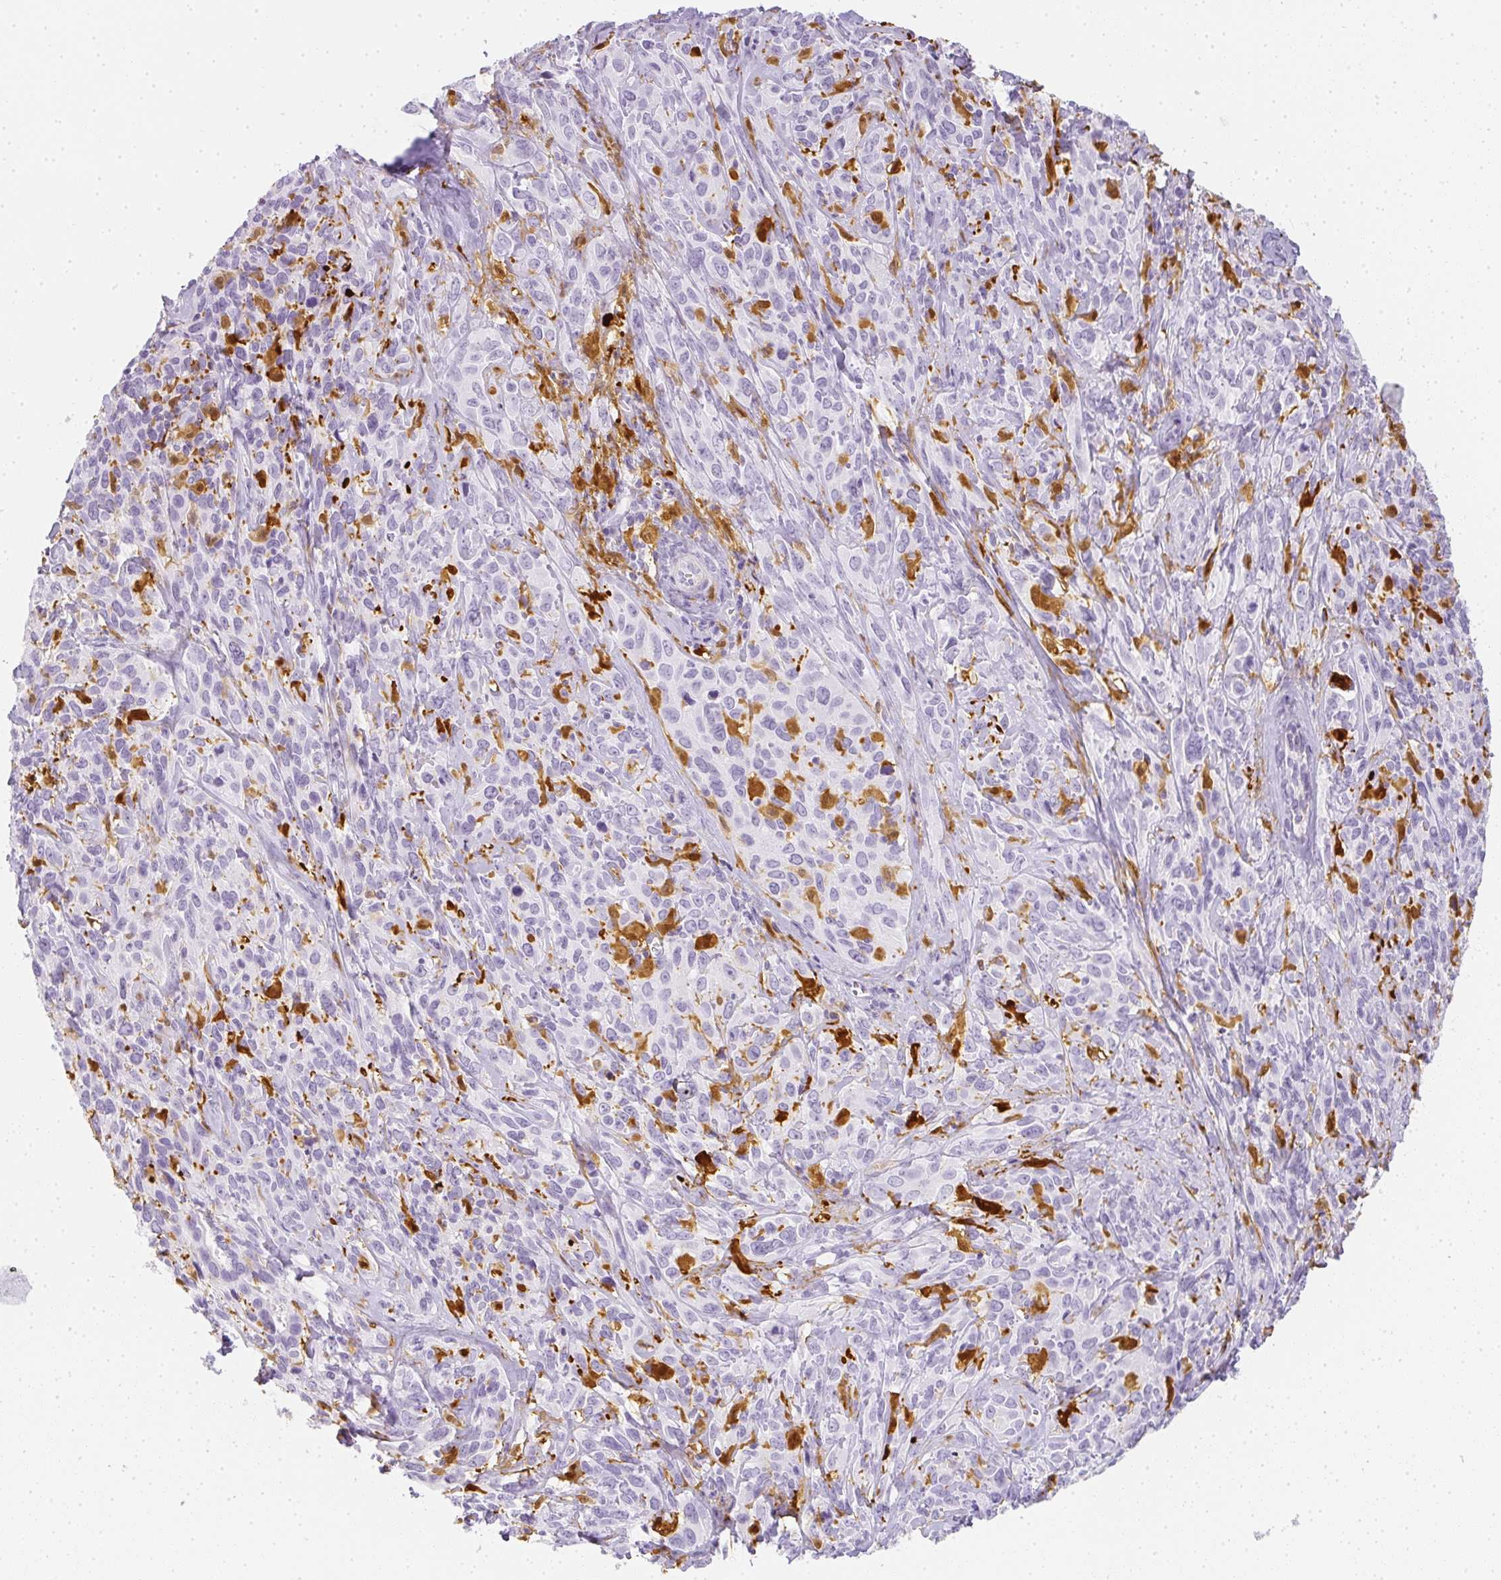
{"staining": {"intensity": "negative", "quantity": "none", "location": "none"}, "tissue": "cervical cancer", "cell_type": "Tumor cells", "image_type": "cancer", "snomed": [{"axis": "morphology", "description": "Normal tissue, NOS"}, {"axis": "morphology", "description": "Squamous cell carcinoma, NOS"}, {"axis": "topography", "description": "Cervix"}], "caption": "Squamous cell carcinoma (cervical) was stained to show a protein in brown. There is no significant staining in tumor cells.", "gene": "HK3", "patient": {"sex": "female", "age": 51}}